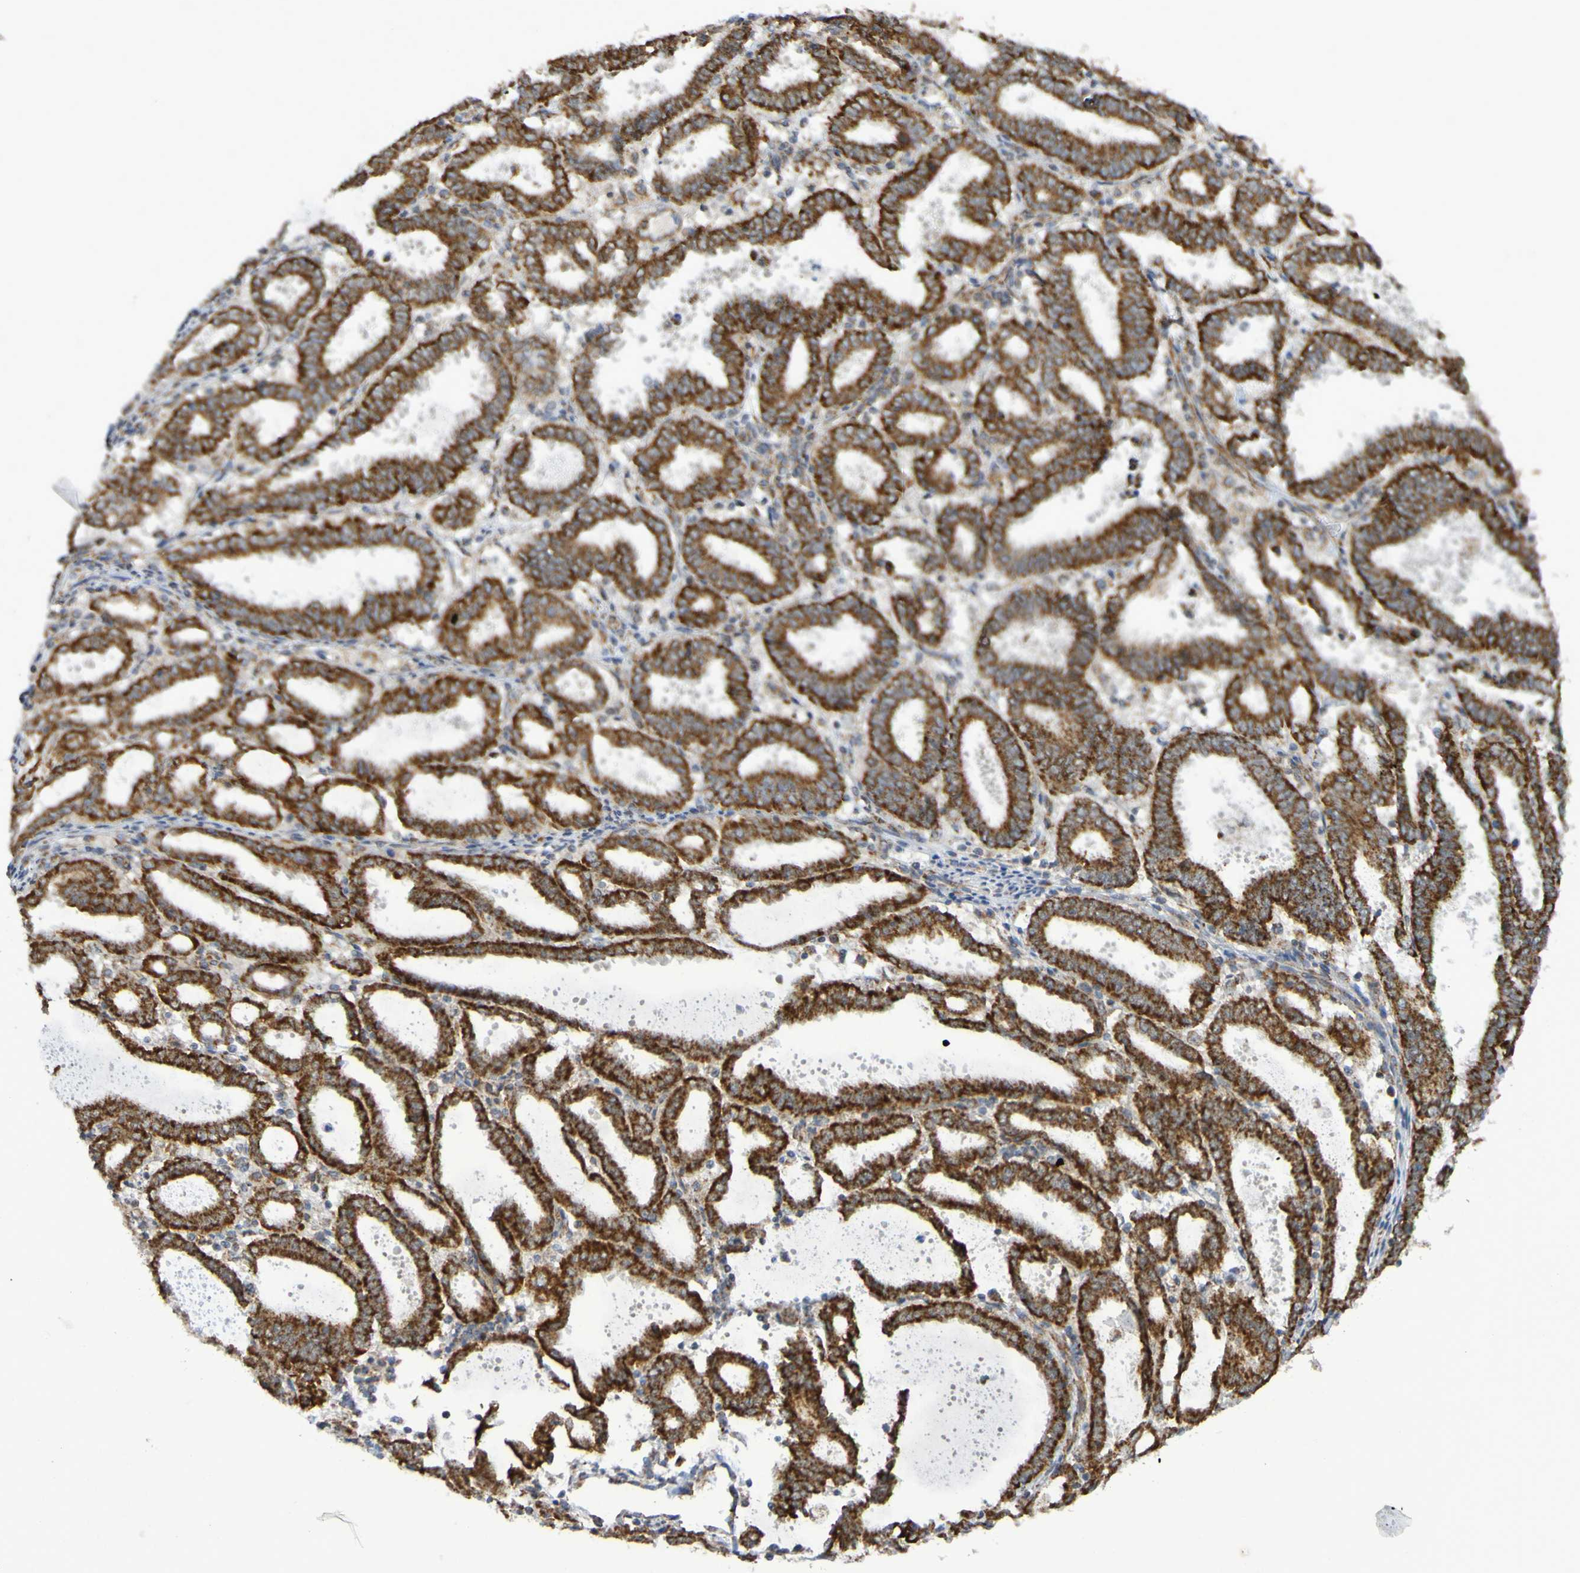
{"staining": {"intensity": "strong", "quantity": ">75%", "location": "cytoplasmic/membranous"}, "tissue": "endometrial cancer", "cell_type": "Tumor cells", "image_type": "cancer", "snomed": [{"axis": "morphology", "description": "Adenocarcinoma, NOS"}, {"axis": "topography", "description": "Uterus"}], "caption": "Approximately >75% of tumor cells in human adenocarcinoma (endometrial) show strong cytoplasmic/membranous protein expression as visualized by brown immunohistochemical staining.", "gene": "DVL1", "patient": {"sex": "female", "age": 83}}